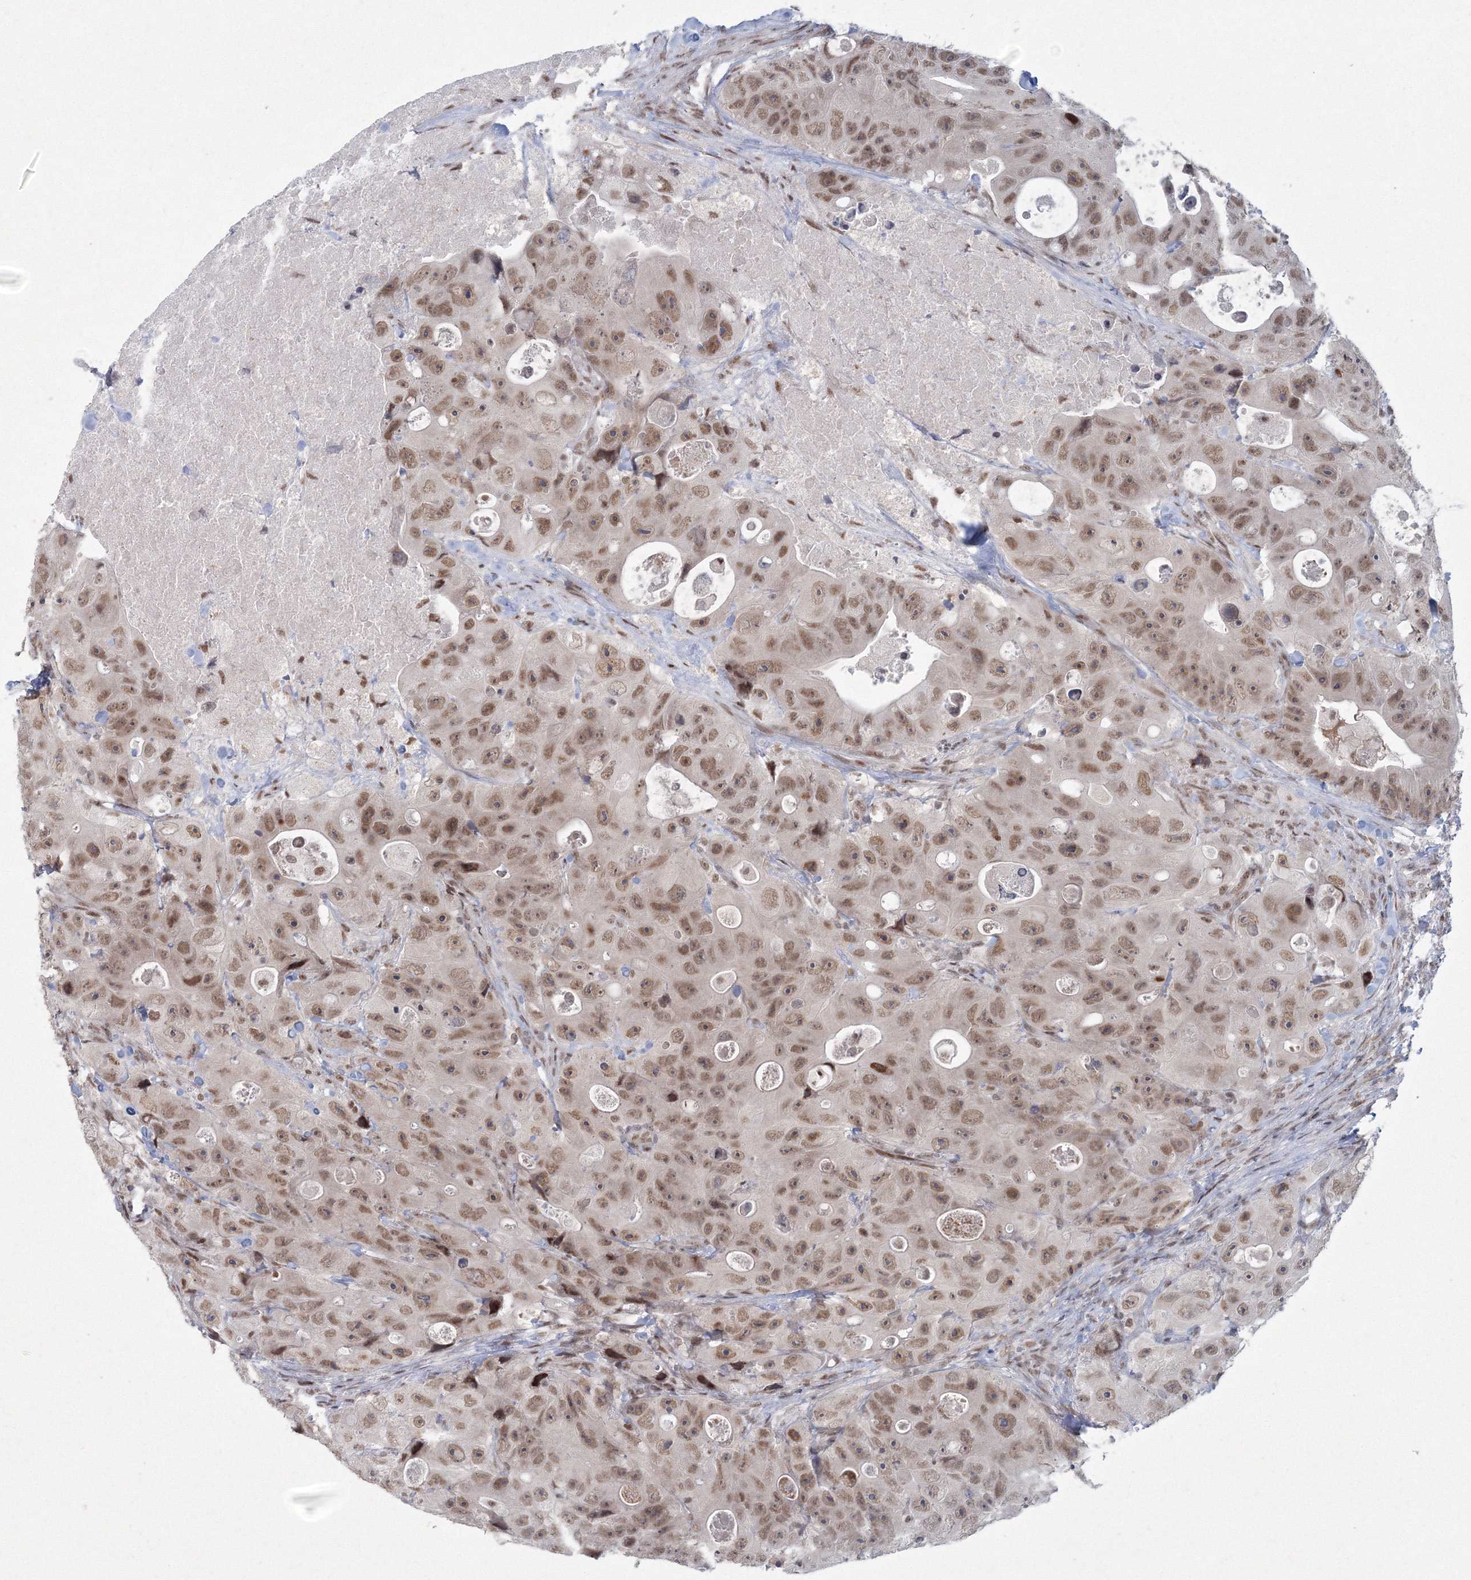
{"staining": {"intensity": "moderate", "quantity": ">75%", "location": "nuclear"}, "tissue": "colorectal cancer", "cell_type": "Tumor cells", "image_type": "cancer", "snomed": [{"axis": "morphology", "description": "Adenocarcinoma, NOS"}, {"axis": "topography", "description": "Colon"}], "caption": "Brown immunohistochemical staining in colorectal adenocarcinoma displays moderate nuclear positivity in approximately >75% of tumor cells. Using DAB (3,3'-diaminobenzidine) (brown) and hematoxylin (blue) stains, captured at high magnification using brightfield microscopy.", "gene": "C3orf33", "patient": {"sex": "female", "age": 46}}